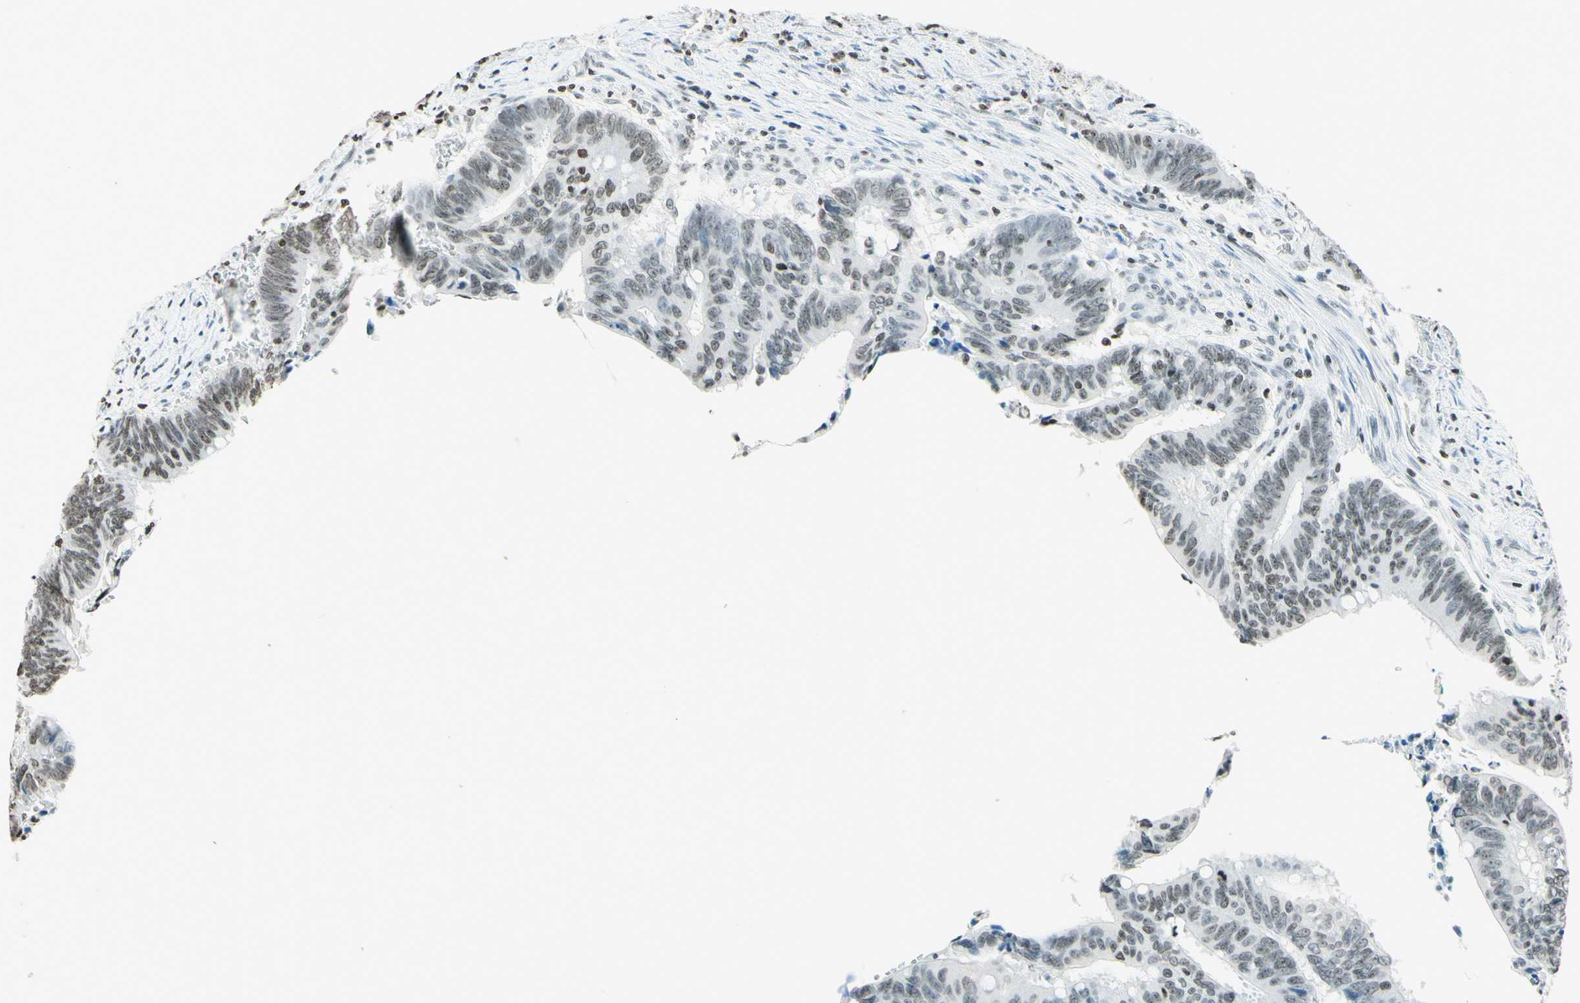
{"staining": {"intensity": "weak", "quantity": "25%-75%", "location": "nuclear"}, "tissue": "colorectal cancer", "cell_type": "Tumor cells", "image_type": "cancer", "snomed": [{"axis": "morphology", "description": "Adenocarcinoma, NOS"}, {"axis": "topography", "description": "Colon"}], "caption": "This photomicrograph shows colorectal cancer (adenocarcinoma) stained with immunohistochemistry (IHC) to label a protein in brown. The nuclear of tumor cells show weak positivity for the protein. Nuclei are counter-stained blue.", "gene": "MSH2", "patient": {"sex": "male", "age": 45}}